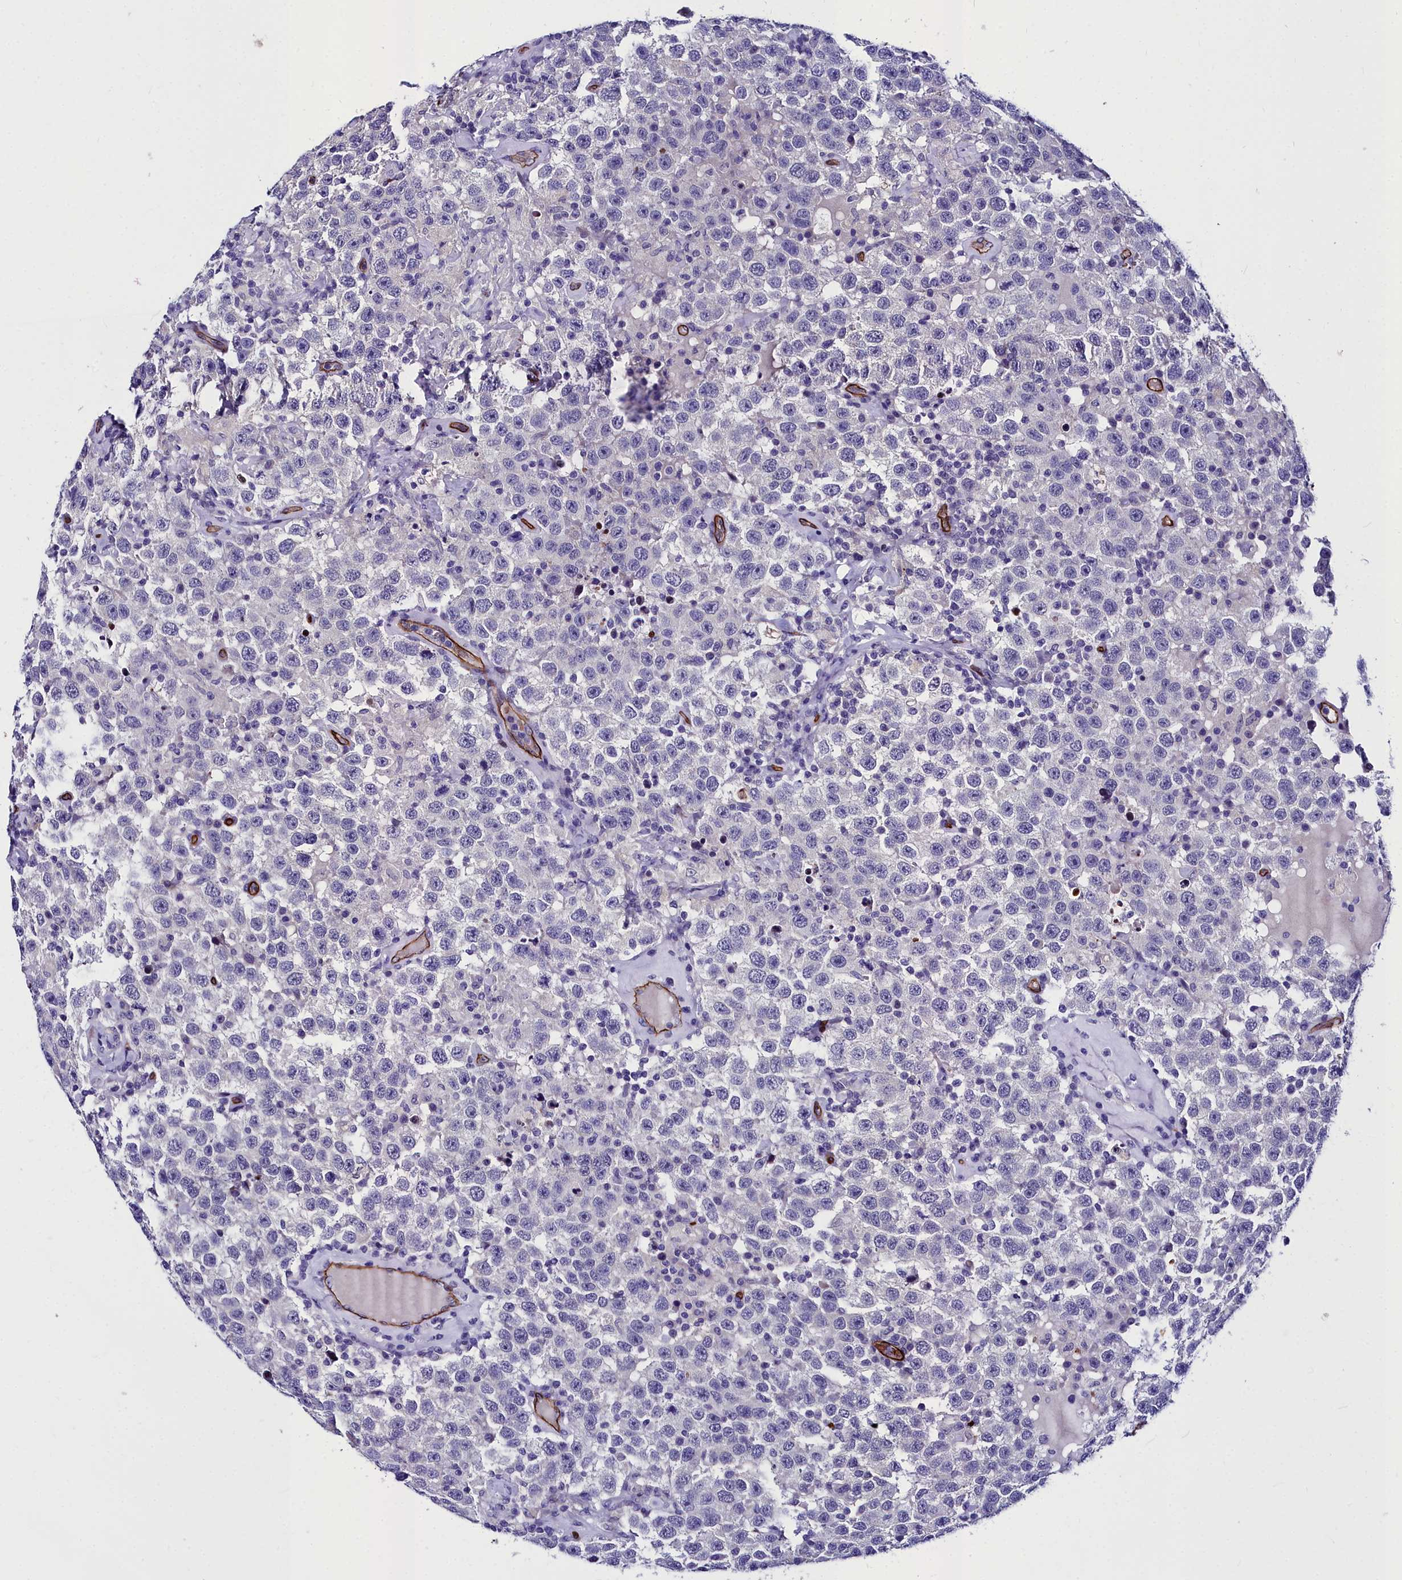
{"staining": {"intensity": "negative", "quantity": "none", "location": "none"}, "tissue": "testis cancer", "cell_type": "Tumor cells", "image_type": "cancer", "snomed": [{"axis": "morphology", "description": "Seminoma, NOS"}, {"axis": "topography", "description": "Testis"}], "caption": "This is an immunohistochemistry image of human testis cancer (seminoma). There is no staining in tumor cells.", "gene": "CYP4F11", "patient": {"sex": "male", "age": 41}}